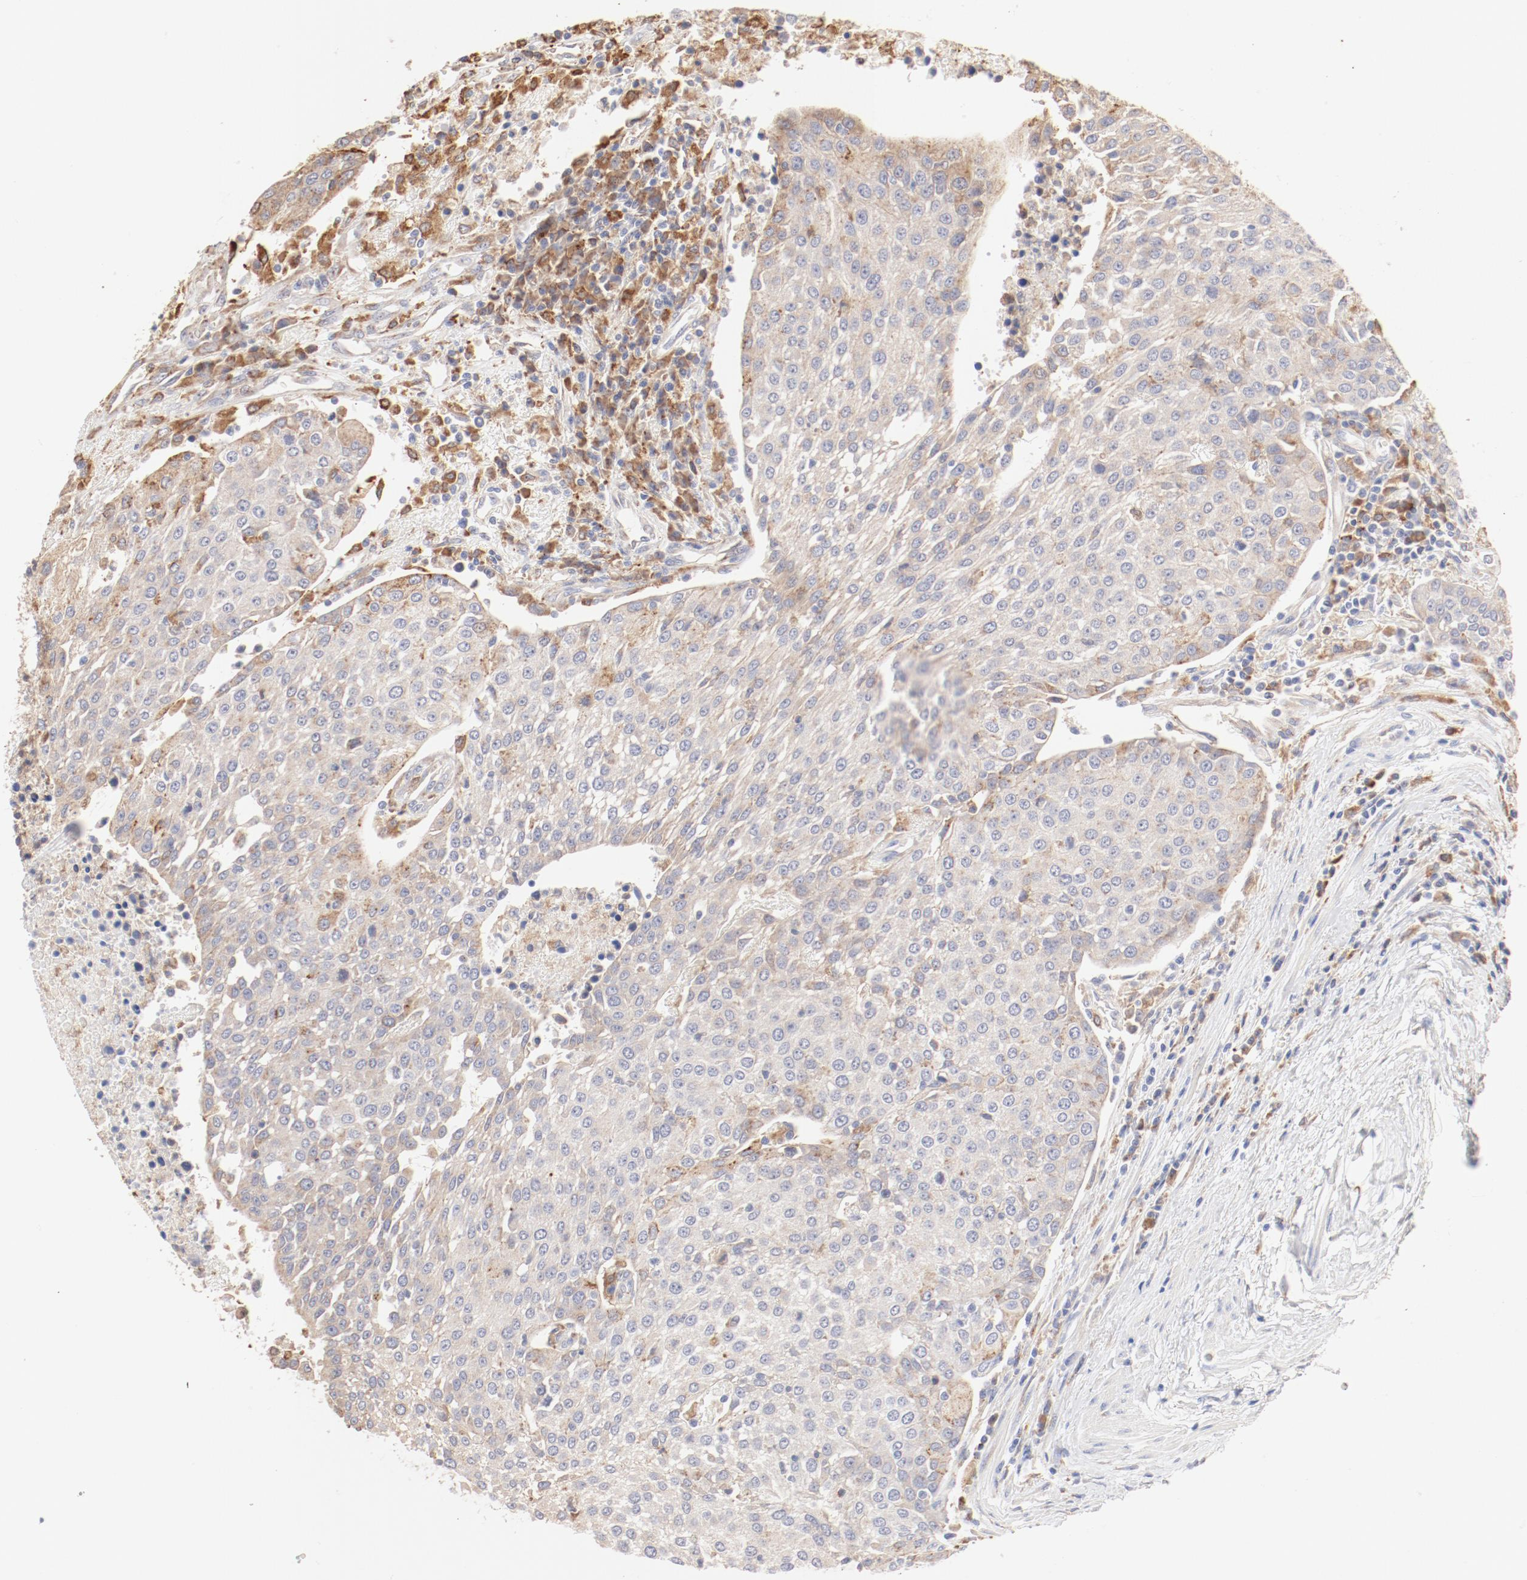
{"staining": {"intensity": "weak", "quantity": ">75%", "location": "cytoplasmic/membranous"}, "tissue": "urothelial cancer", "cell_type": "Tumor cells", "image_type": "cancer", "snomed": [{"axis": "morphology", "description": "Urothelial carcinoma, High grade"}, {"axis": "topography", "description": "Urinary bladder"}], "caption": "The immunohistochemical stain highlights weak cytoplasmic/membranous positivity in tumor cells of high-grade urothelial carcinoma tissue.", "gene": "CTSH", "patient": {"sex": "female", "age": 85}}